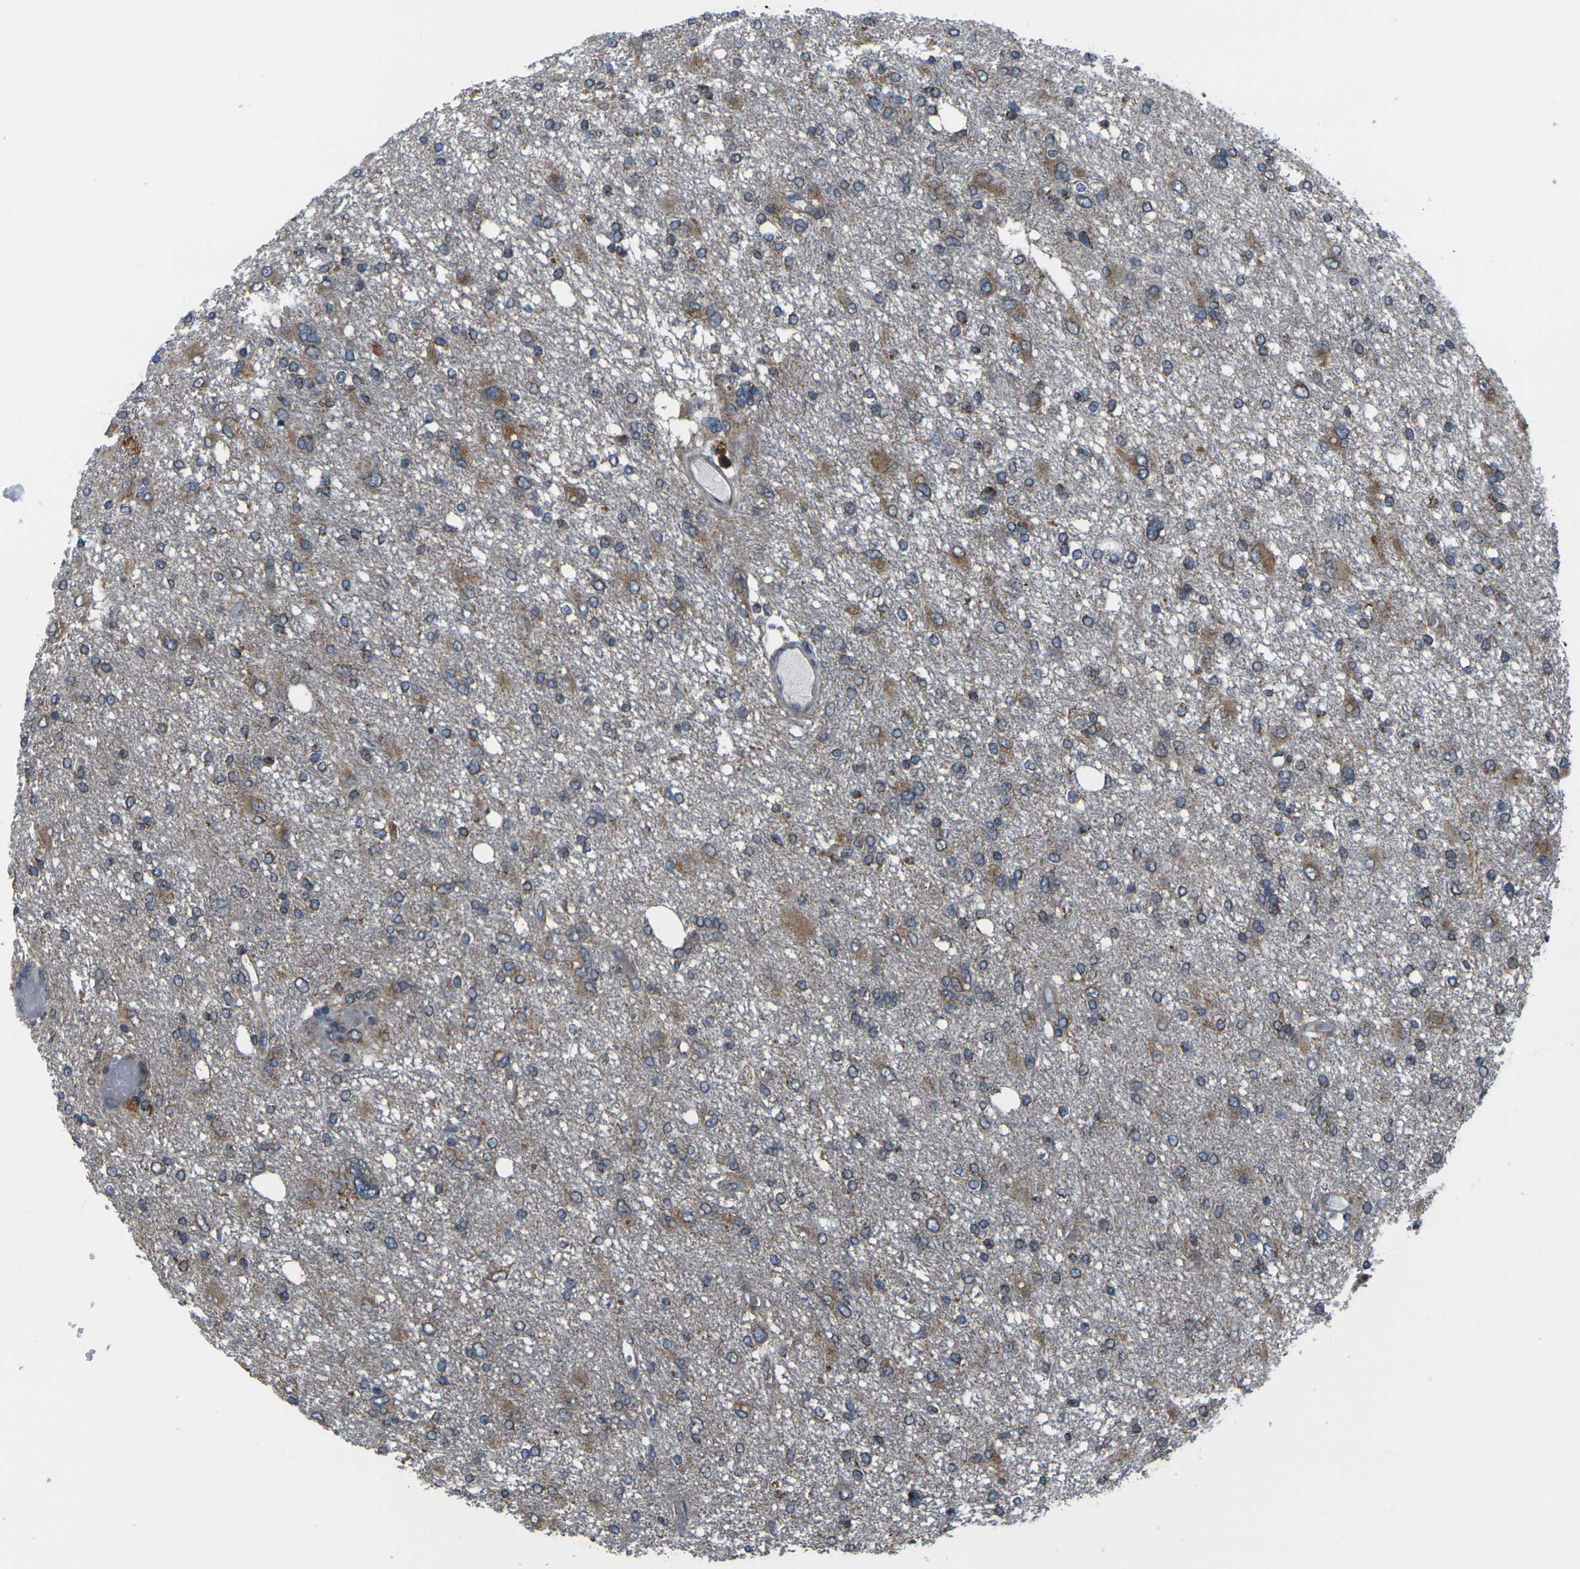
{"staining": {"intensity": "moderate", "quantity": "25%-75%", "location": "cytoplasmic/membranous"}, "tissue": "glioma", "cell_type": "Tumor cells", "image_type": "cancer", "snomed": [{"axis": "morphology", "description": "Glioma, malignant, High grade"}, {"axis": "topography", "description": "Brain"}], "caption": "Malignant glioma (high-grade) stained with a brown dye shows moderate cytoplasmic/membranous positive expression in approximately 25%-75% of tumor cells.", "gene": "TMEM120B", "patient": {"sex": "female", "age": 59}}